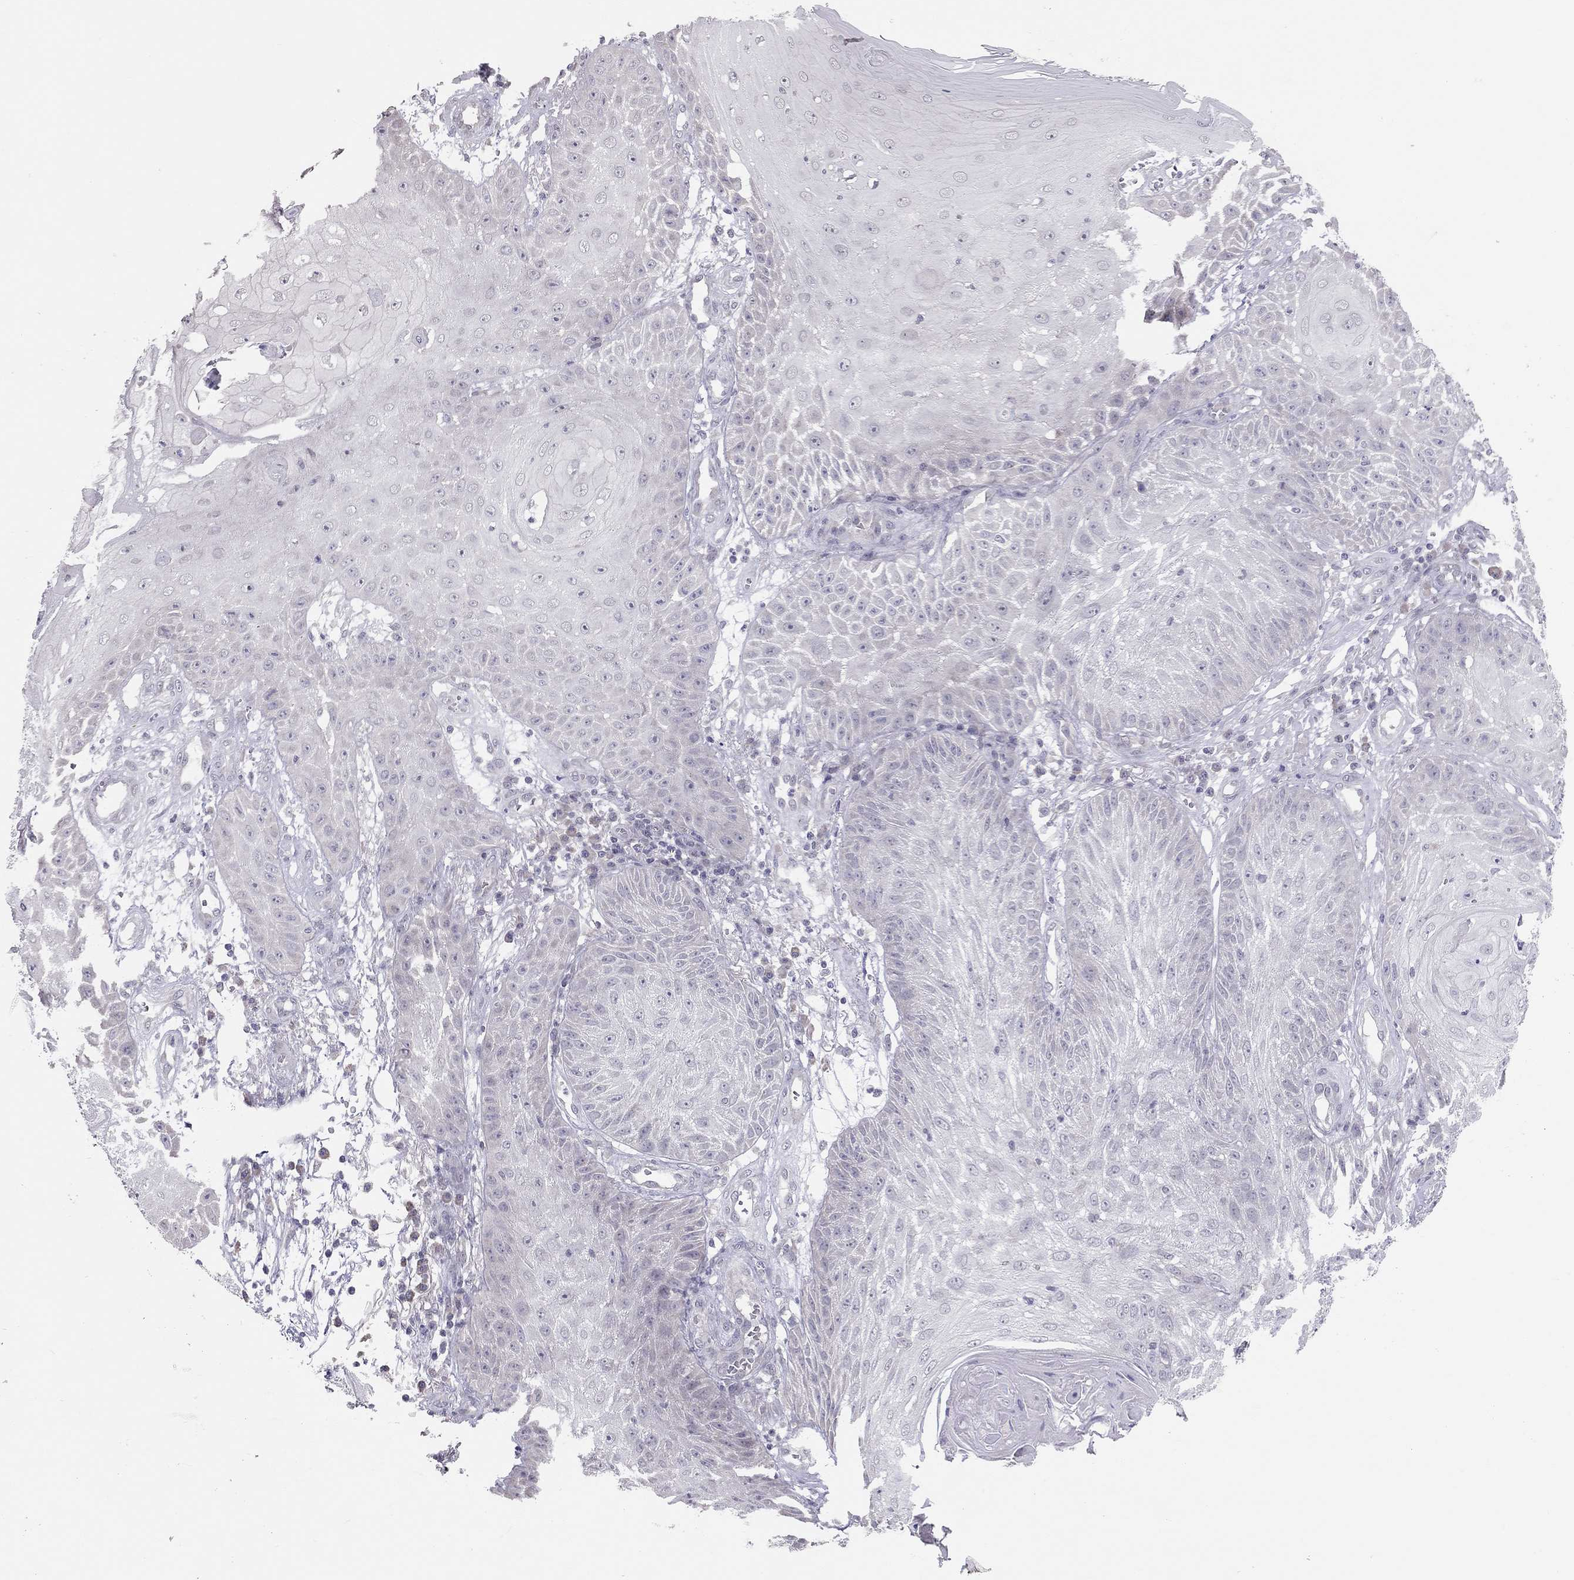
{"staining": {"intensity": "negative", "quantity": "none", "location": "none"}, "tissue": "skin cancer", "cell_type": "Tumor cells", "image_type": "cancer", "snomed": [{"axis": "morphology", "description": "Squamous cell carcinoma, NOS"}, {"axis": "topography", "description": "Skin"}], "caption": "Human skin cancer (squamous cell carcinoma) stained for a protein using immunohistochemistry exhibits no staining in tumor cells.", "gene": "HSF2BP", "patient": {"sex": "male", "age": 70}}